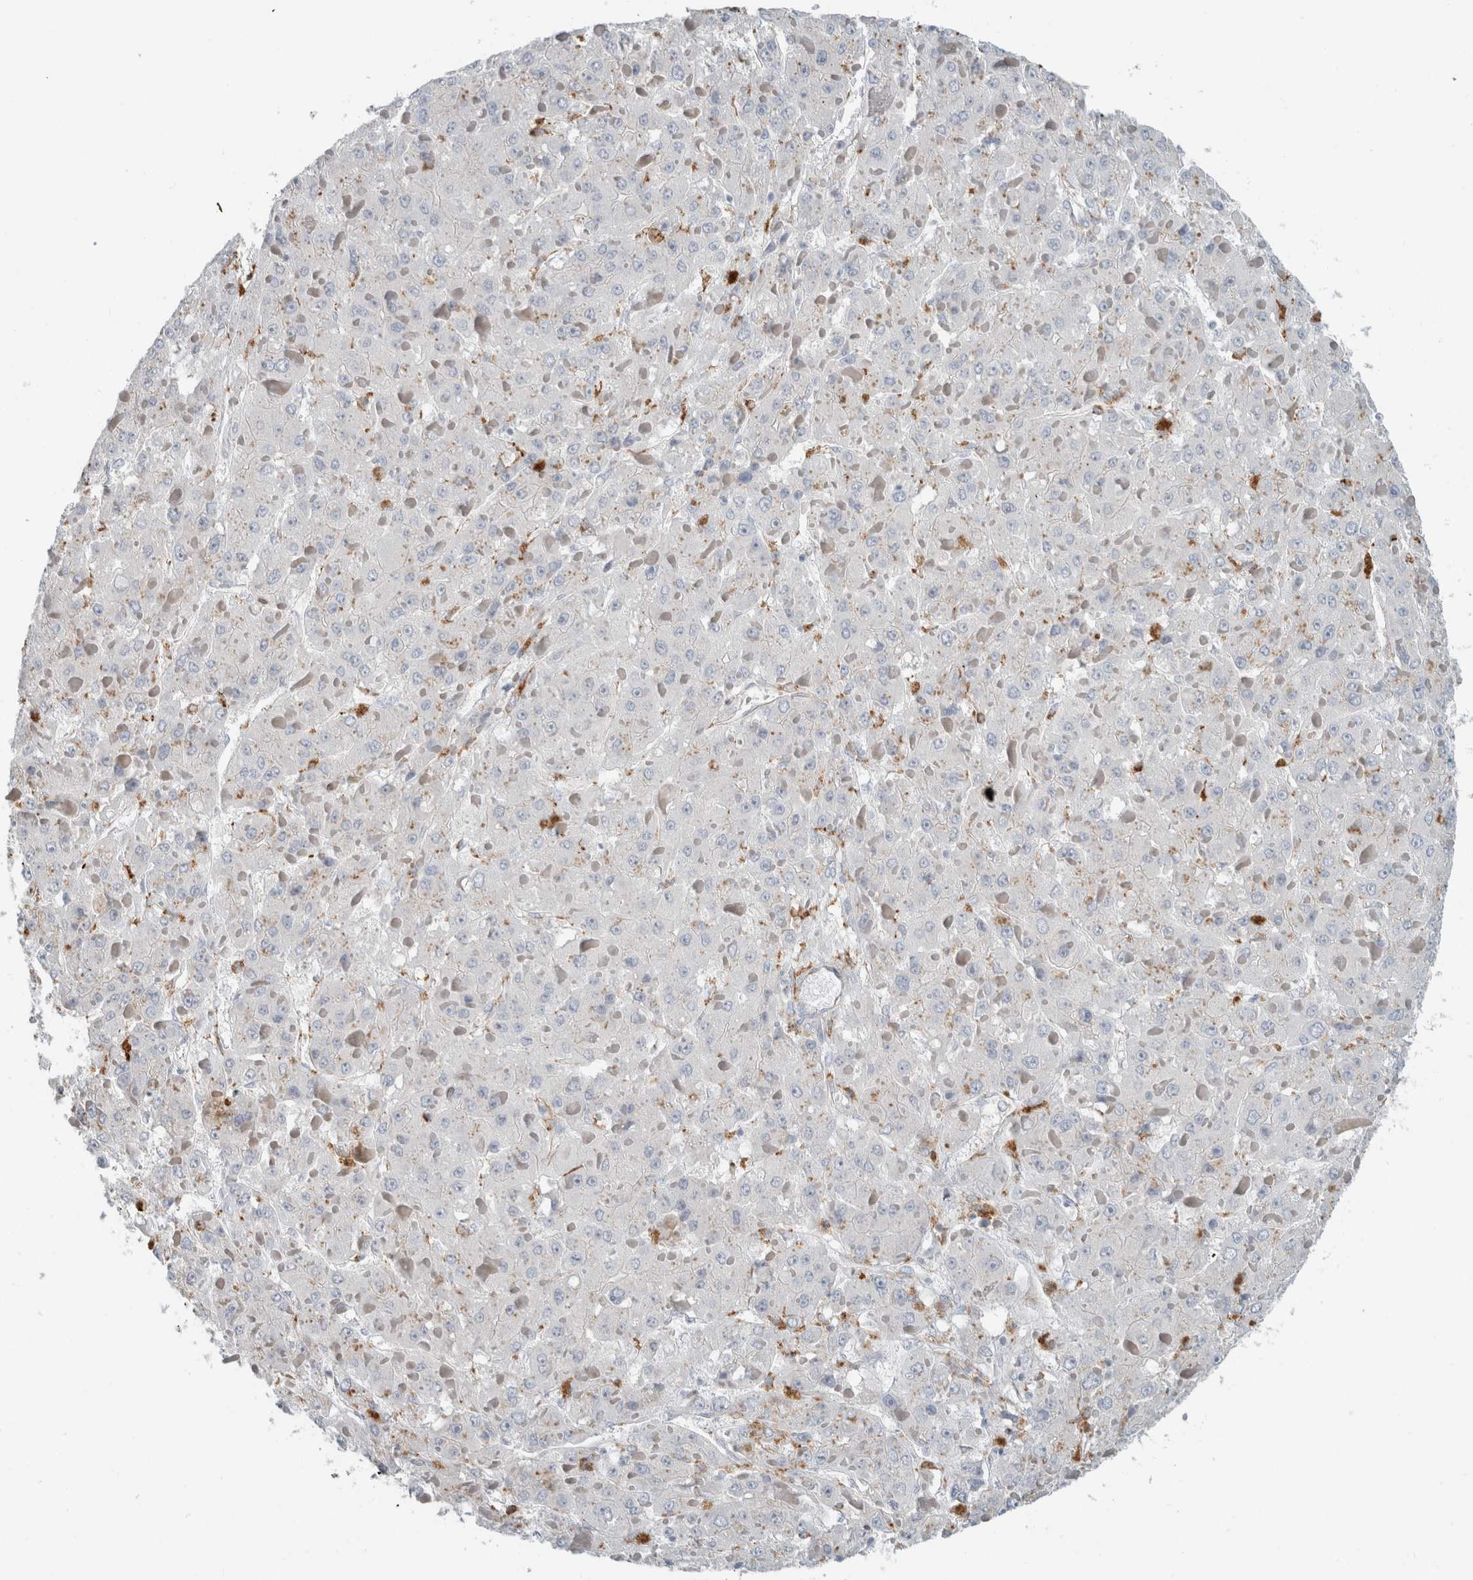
{"staining": {"intensity": "negative", "quantity": "none", "location": "none"}, "tissue": "liver cancer", "cell_type": "Tumor cells", "image_type": "cancer", "snomed": [{"axis": "morphology", "description": "Carcinoma, Hepatocellular, NOS"}, {"axis": "topography", "description": "Liver"}], "caption": "A high-resolution photomicrograph shows immunohistochemistry staining of hepatocellular carcinoma (liver), which exhibits no significant expression in tumor cells. (Brightfield microscopy of DAB (3,3'-diaminobenzidine) immunohistochemistry (IHC) at high magnification).", "gene": "LY86", "patient": {"sex": "female", "age": 73}}